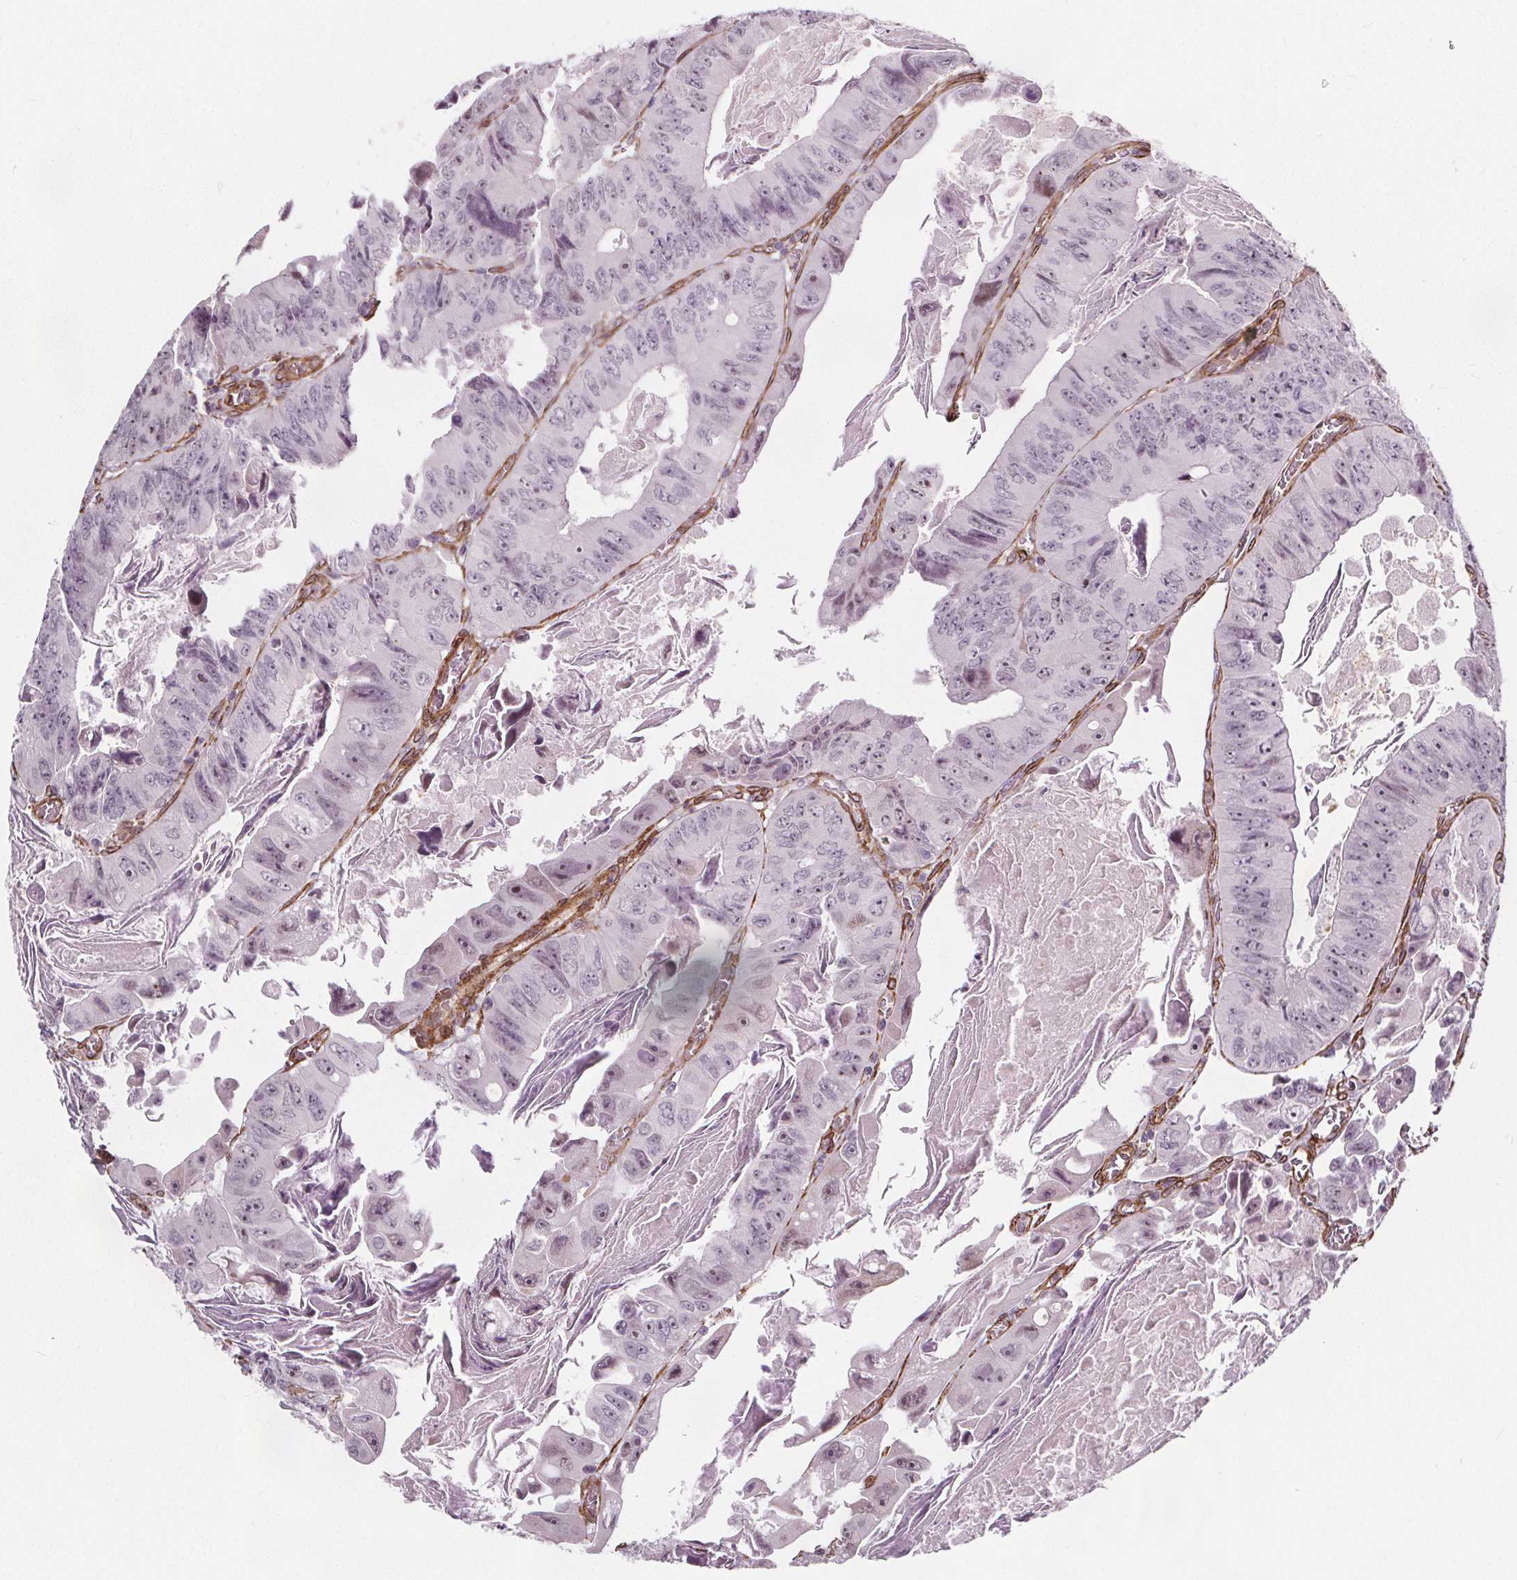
{"staining": {"intensity": "weak", "quantity": "<25%", "location": "nuclear"}, "tissue": "colorectal cancer", "cell_type": "Tumor cells", "image_type": "cancer", "snomed": [{"axis": "morphology", "description": "Adenocarcinoma, NOS"}, {"axis": "topography", "description": "Colon"}], "caption": "Adenocarcinoma (colorectal) was stained to show a protein in brown. There is no significant positivity in tumor cells. (Brightfield microscopy of DAB immunohistochemistry at high magnification).", "gene": "HAS1", "patient": {"sex": "female", "age": 84}}